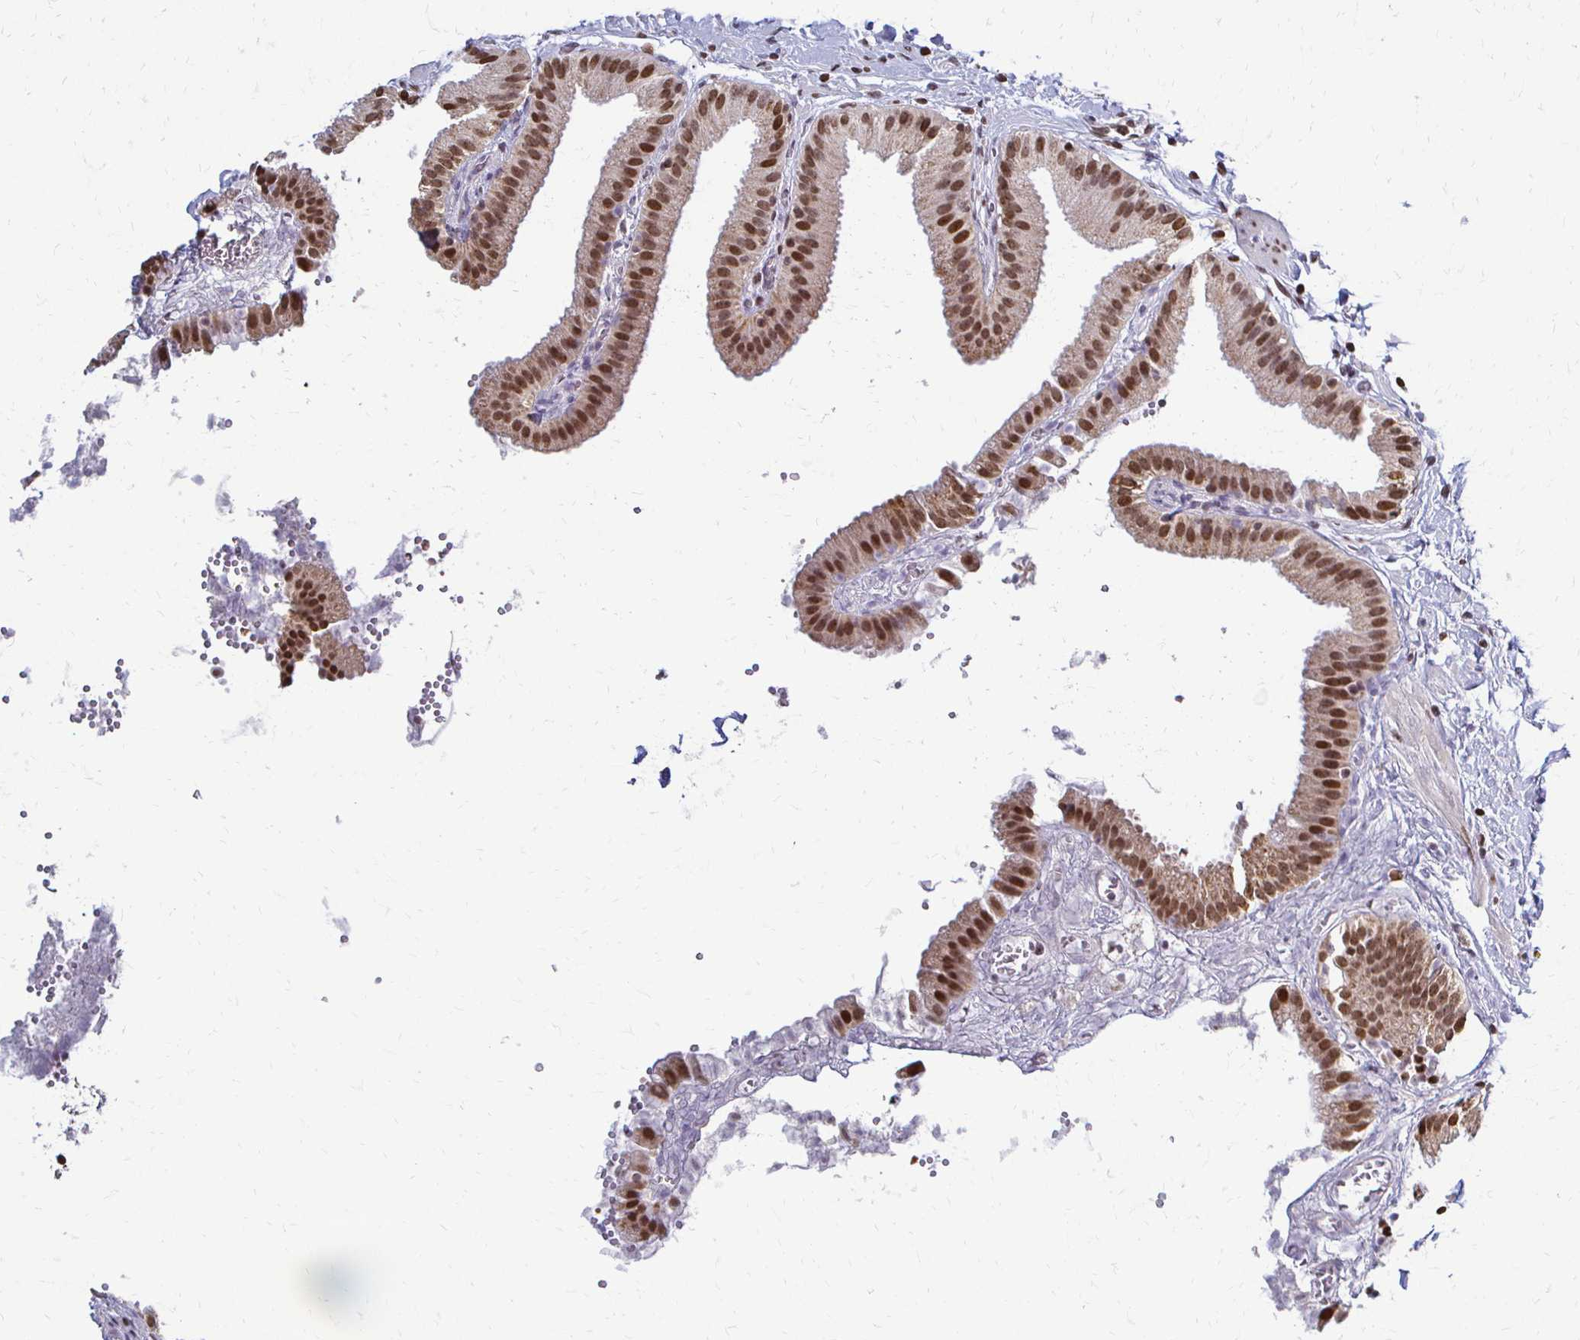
{"staining": {"intensity": "moderate", "quantity": ">75%", "location": "nuclear"}, "tissue": "gallbladder", "cell_type": "Glandular cells", "image_type": "normal", "snomed": [{"axis": "morphology", "description": "Normal tissue, NOS"}, {"axis": "topography", "description": "Gallbladder"}], "caption": "Protein staining of benign gallbladder displays moderate nuclear staining in approximately >75% of glandular cells. (DAB IHC, brown staining for protein, blue staining for nuclei).", "gene": "HOXA9", "patient": {"sex": "female", "age": 63}}